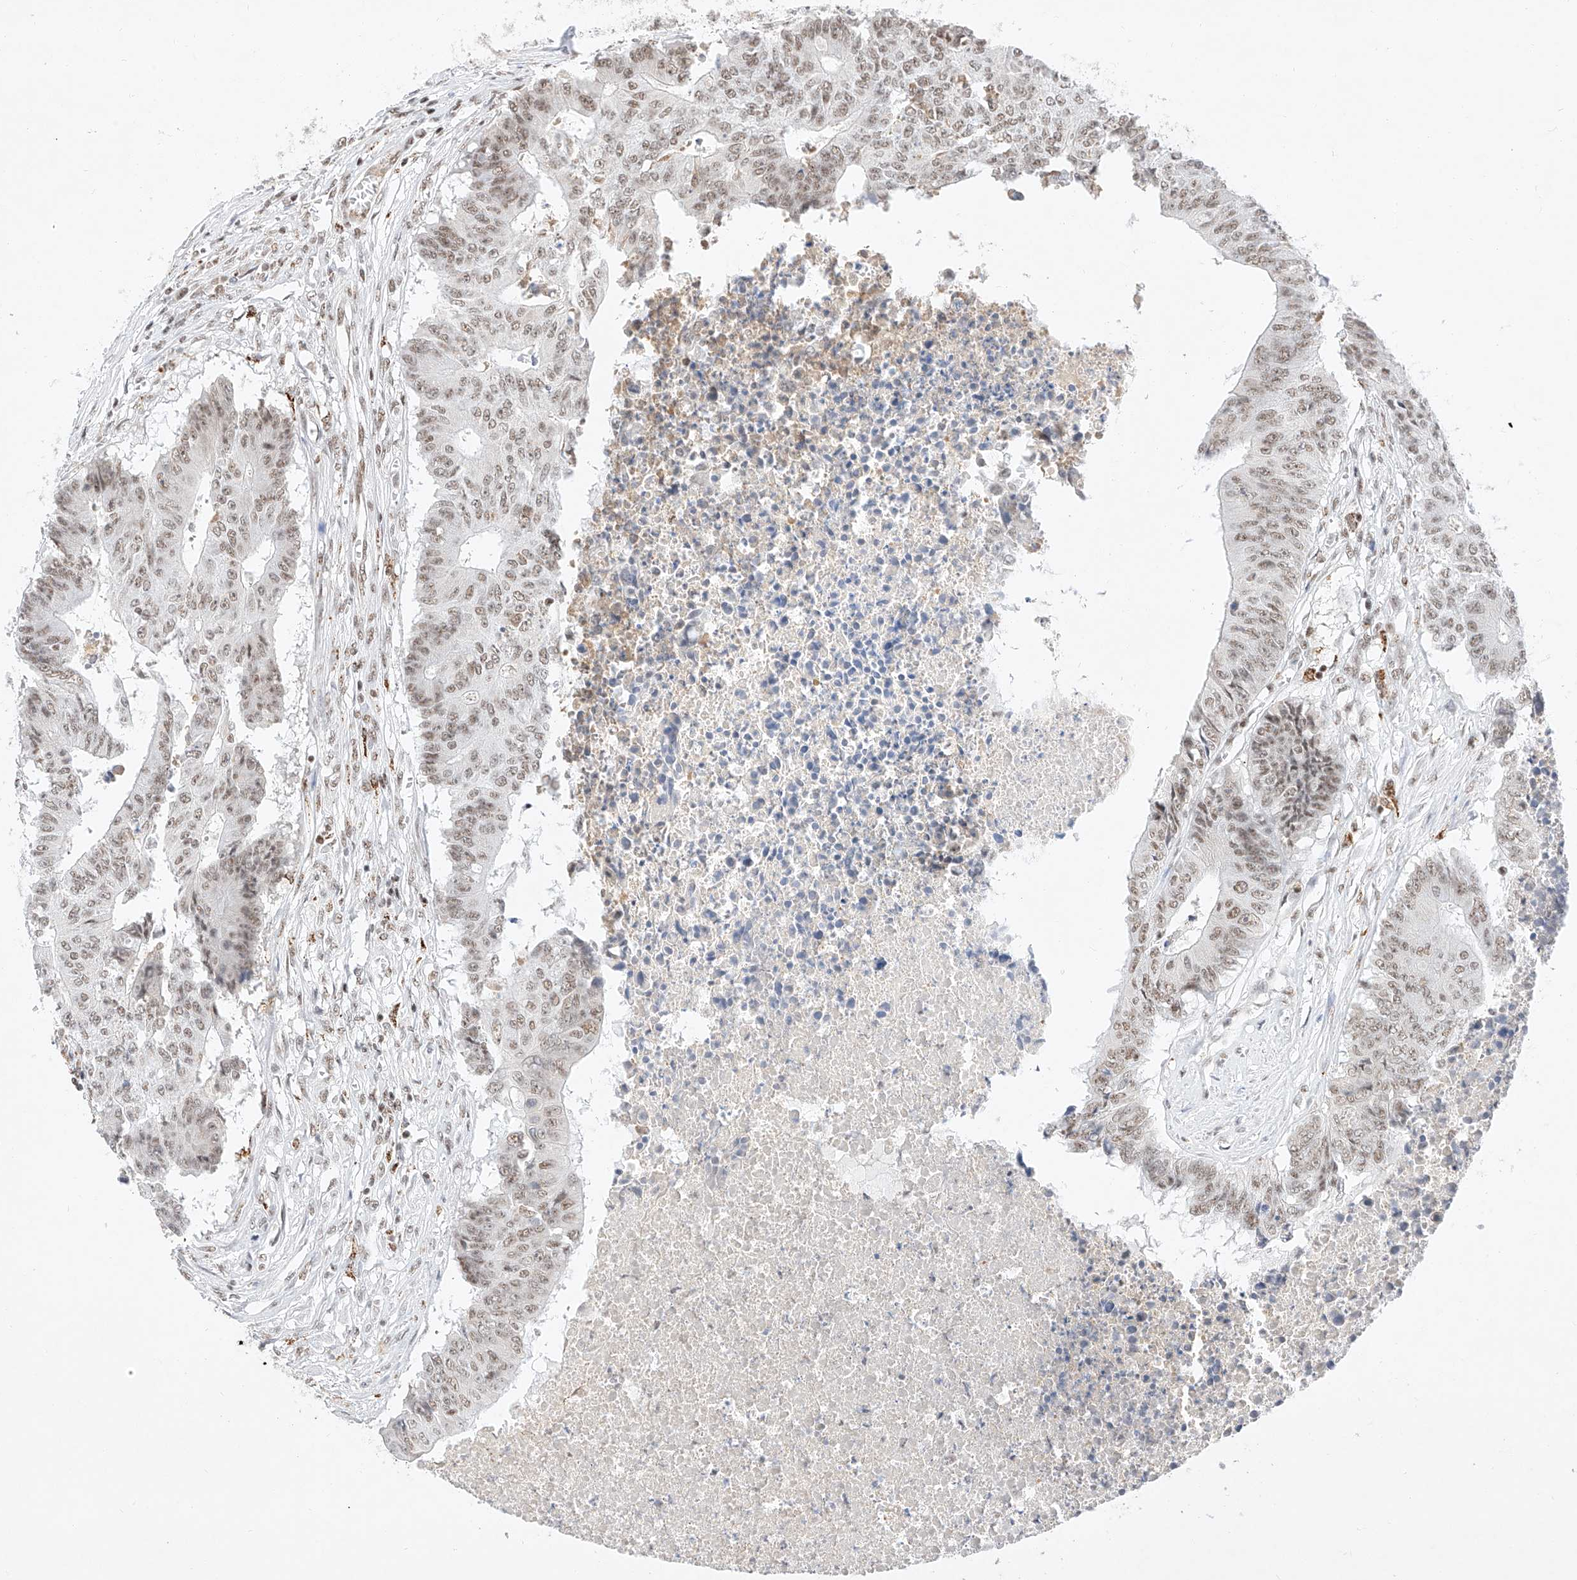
{"staining": {"intensity": "moderate", "quantity": ">75%", "location": "nuclear"}, "tissue": "colorectal cancer", "cell_type": "Tumor cells", "image_type": "cancer", "snomed": [{"axis": "morphology", "description": "Adenocarcinoma, NOS"}, {"axis": "topography", "description": "Colon"}], "caption": "IHC photomicrograph of human colorectal cancer stained for a protein (brown), which shows medium levels of moderate nuclear expression in approximately >75% of tumor cells.", "gene": "NRF1", "patient": {"sex": "male", "age": 87}}